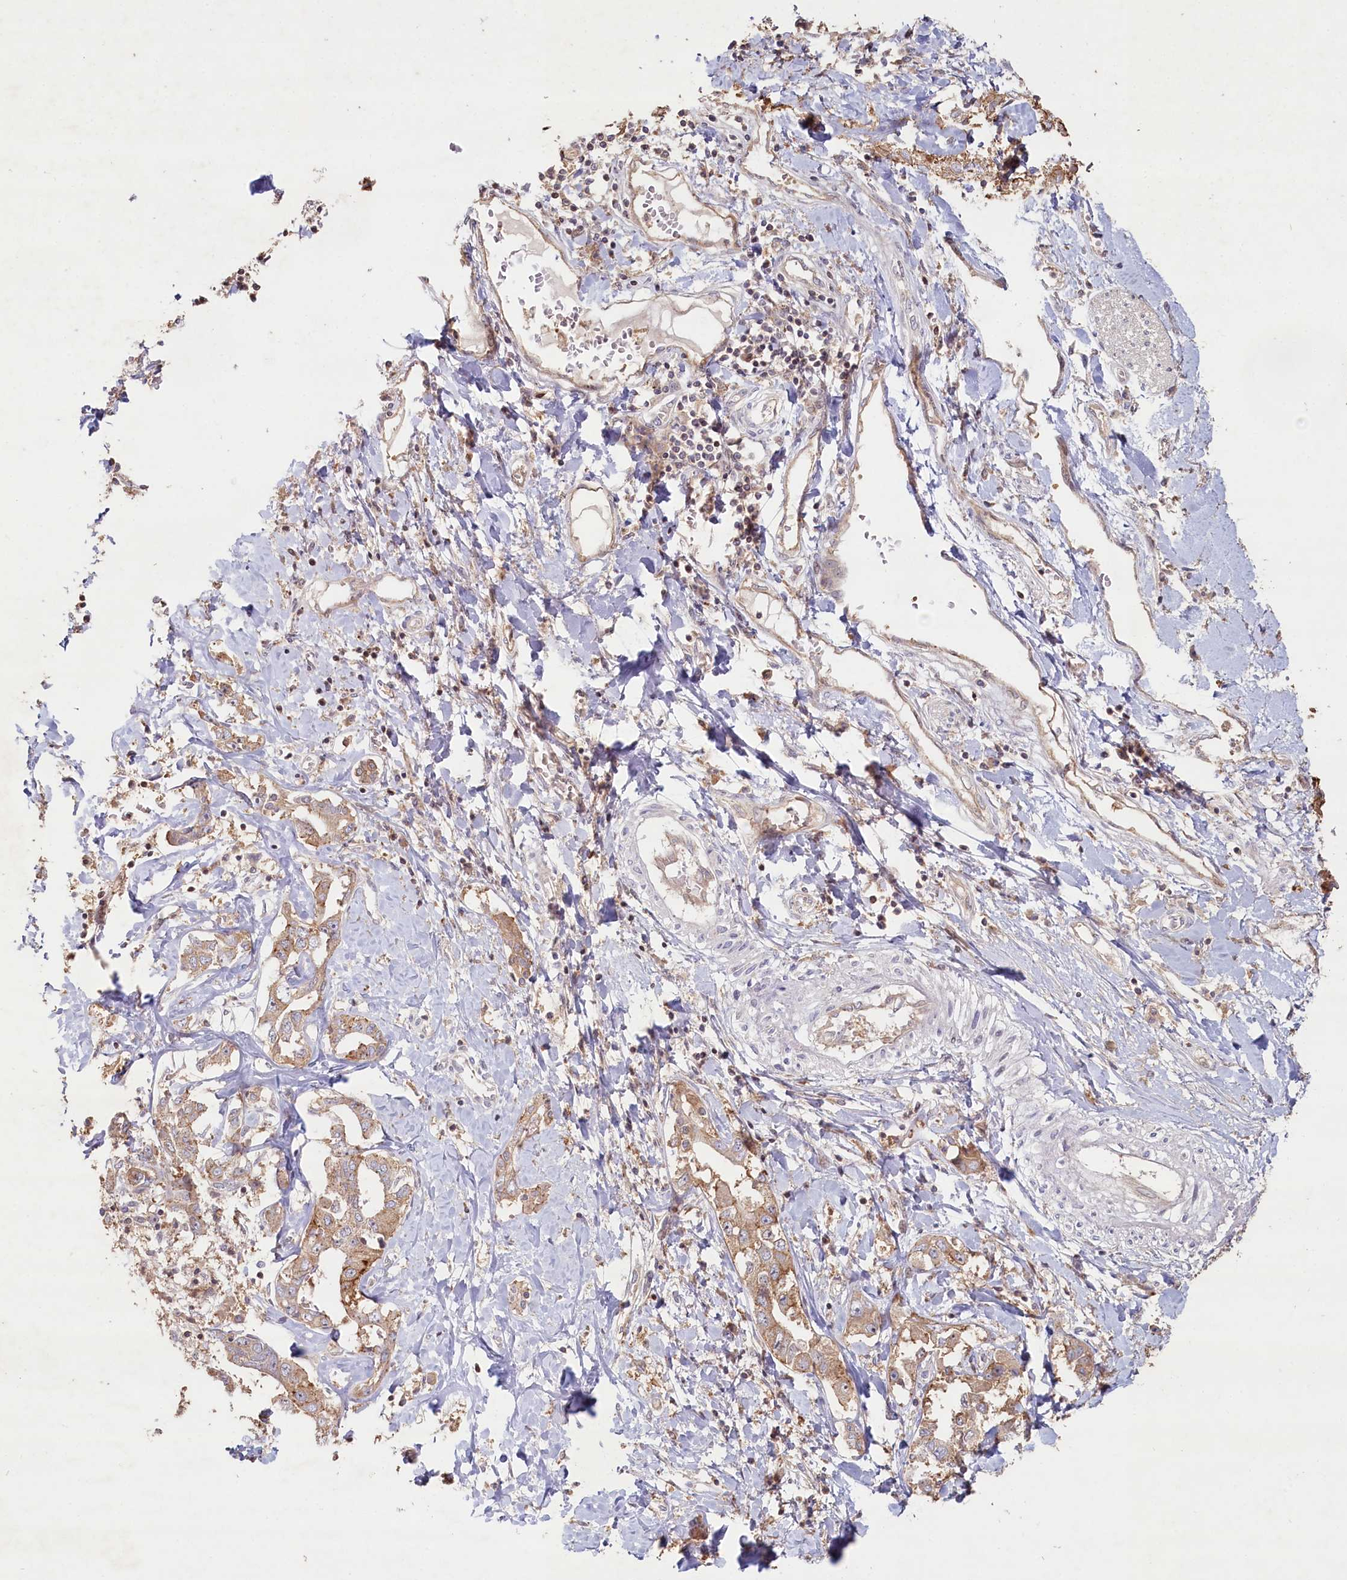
{"staining": {"intensity": "weak", "quantity": "25%-75%", "location": "cytoplasmic/membranous"}, "tissue": "liver cancer", "cell_type": "Tumor cells", "image_type": "cancer", "snomed": [{"axis": "morphology", "description": "Cholangiocarcinoma"}, {"axis": "topography", "description": "Liver"}], "caption": "Human liver cholangiocarcinoma stained with a protein marker reveals weak staining in tumor cells.", "gene": "HAL", "patient": {"sex": "male", "age": 59}}